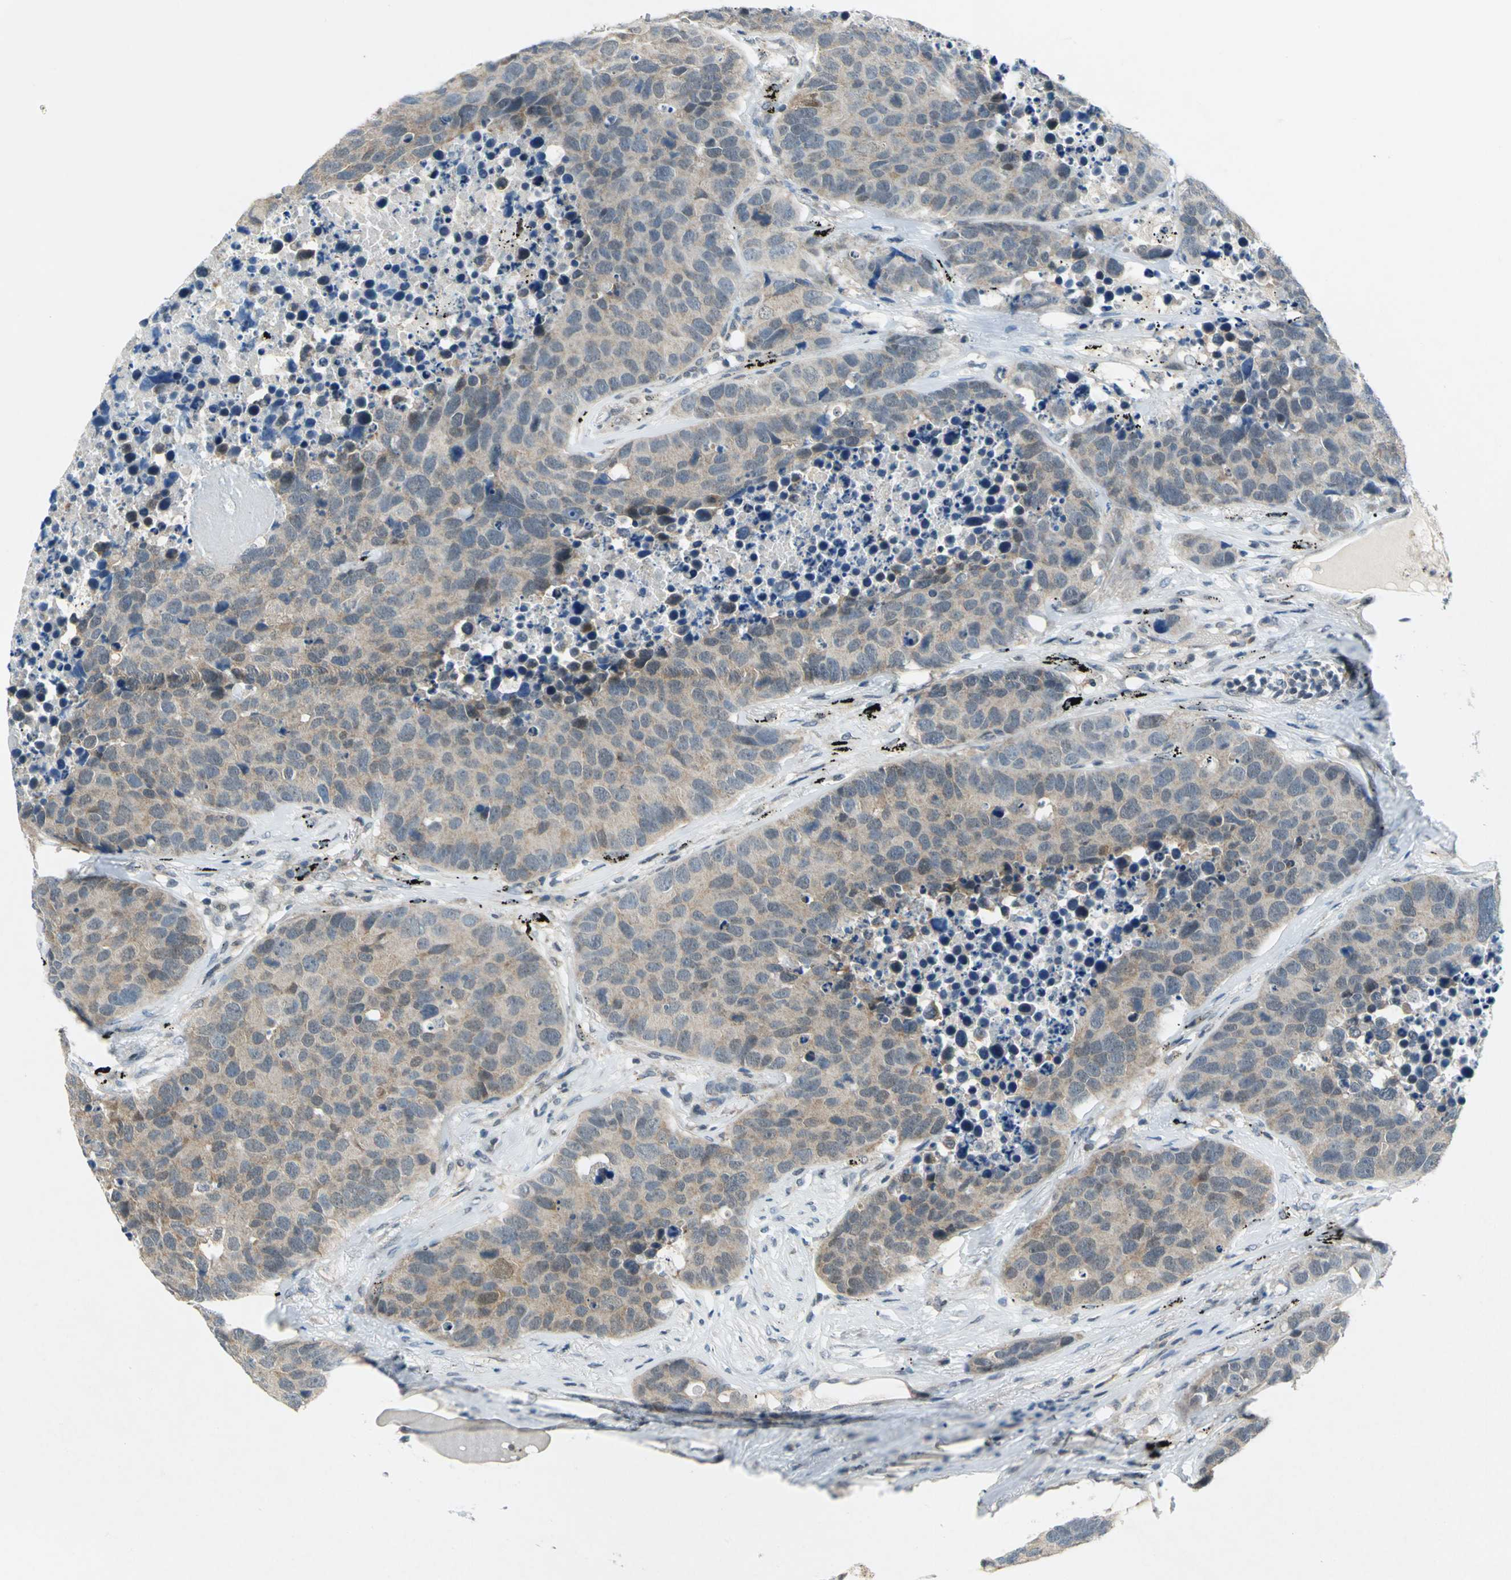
{"staining": {"intensity": "weak", "quantity": ">75%", "location": "cytoplasmic/membranous"}, "tissue": "carcinoid", "cell_type": "Tumor cells", "image_type": "cancer", "snomed": [{"axis": "morphology", "description": "Carcinoid, malignant, NOS"}, {"axis": "topography", "description": "Lung"}], "caption": "Carcinoid stained with immunohistochemistry demonstrates weak cytoplasmic/membranous staining in about >75% of tumor cells. (Brightfield microscopy of DAB IHC at high magnification).", "gene": "PIN1", "patient": {"sex": "male", "age": 60}}